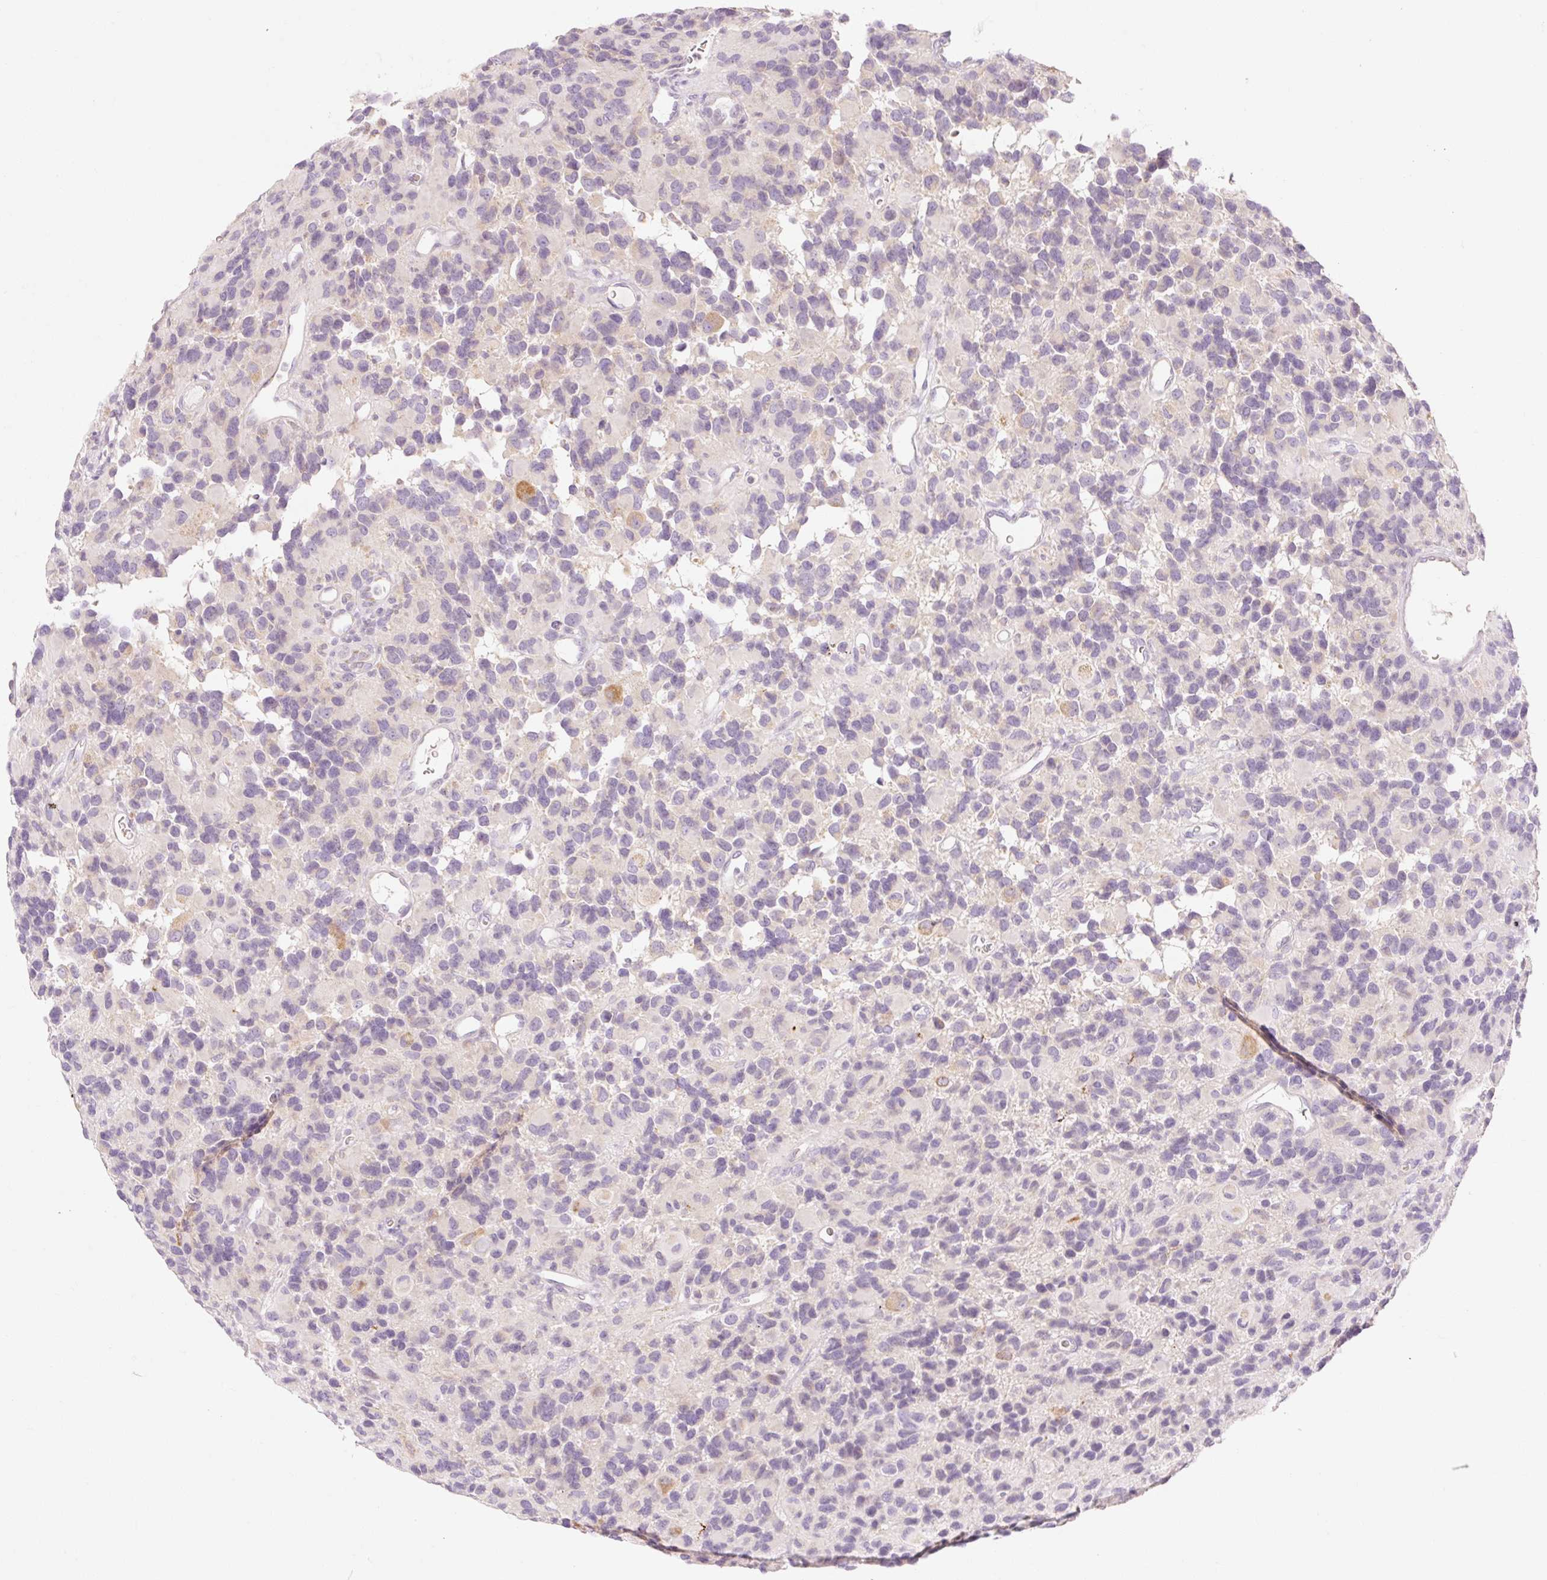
{"staining": {"intensity": "weak", "quantity": "<25%", "location": "cytoplasmic/membranous"}, "tissue": "glioma", "cell_type": "Tumor cells", "image_type": "cancer", "snomed": [{"axis": "morphology", "description": "Glioma, malignant, High grade"}, {"axis": "topography", "description": "Brain"}], "caption": "A high-resolution histopathology image shows immunohistochemistry staining of malignant high-grade glioma, which displays no significant staining in tumor cells.", "gene": "MYO1D", "patient": {"sex": "male", "age": 77}}